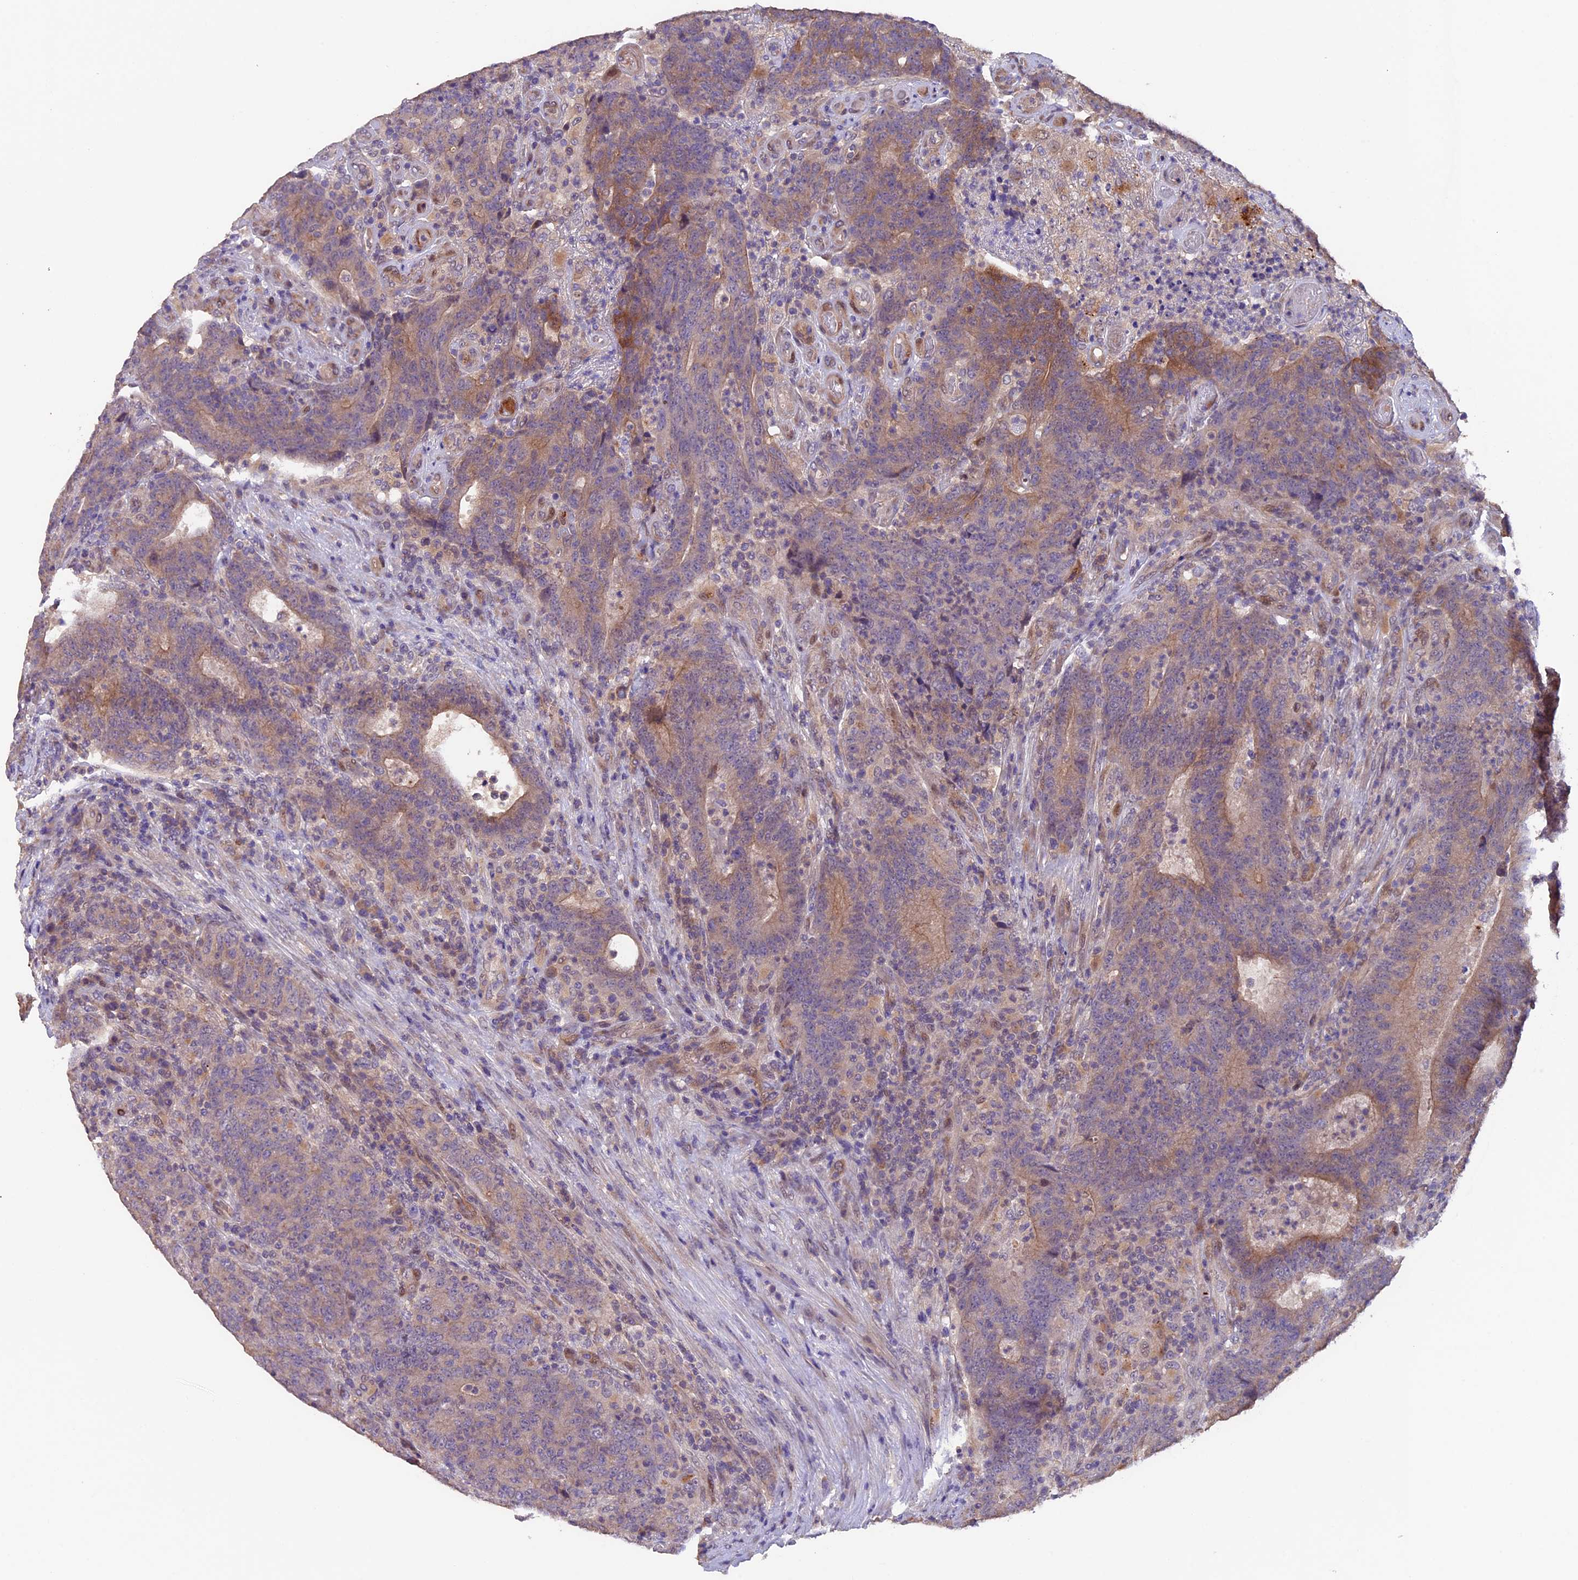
{"staining": {"intensity": "moderate", "quantity": "<25%", "location": "cytoplasmic/membranous"}, "tissue": "colorectal cancer", "cell_type": "Tumor cells", "image_type": "cancer", "snomed": [{"axis": "morphology", "description": "Adenocarcinoma, NOS"}, {"axis": "topography", "description": "Colon"}], "caption": "IHC (DAB (3,3'-diaminobenzidine)) staining of human colorectal cancer (adenocarcinoma) exhibits moderate cytoplasmic/membranous protein expression in approximately <25% of tumor cells.", "gene": "NCK2", "patient": {"sex": "female", "age": 75}}